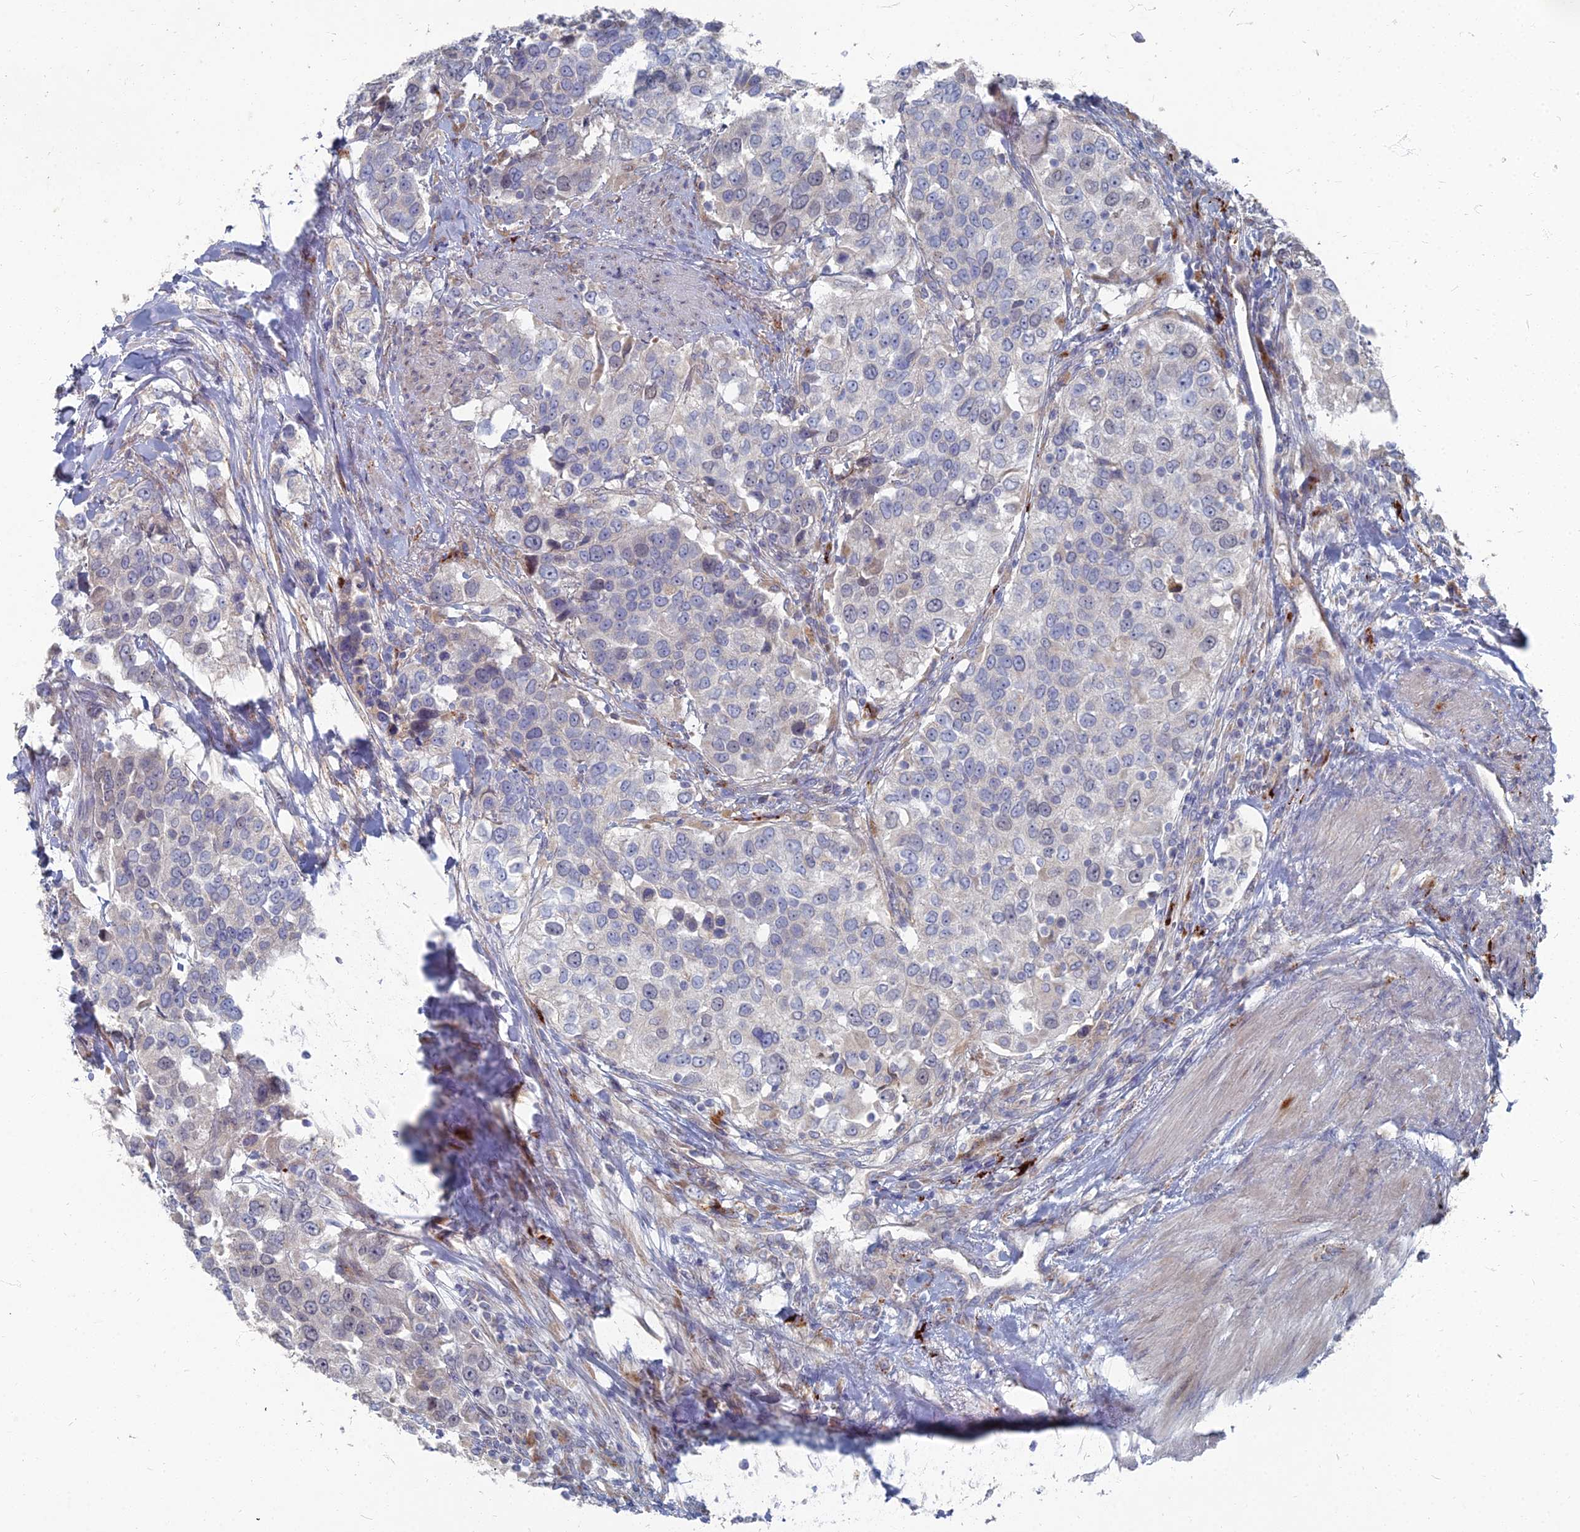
{"staining": {"intensity": "negative", "quantity": "none", "location": "none"}, "tissue": "urothelial cancer", "cell_type": "Tumor cells", "image_type": "cancer", "snomed": [{"axis": "morphology", "description": "Urothelial carcinoma, High grade"}, {"axis": "topography", "description": "Urinary bladder"}], "caption": "Tumor cells are negative for protein expression in human urothelial cancer. (DAB (3,3'-diaminobenzidine) immunohistochemistry (IHC) visualized using brightfield microscopy, high magnification).", "gene": "TMEM128", "patient": {"sex": "female", "age": 80}}